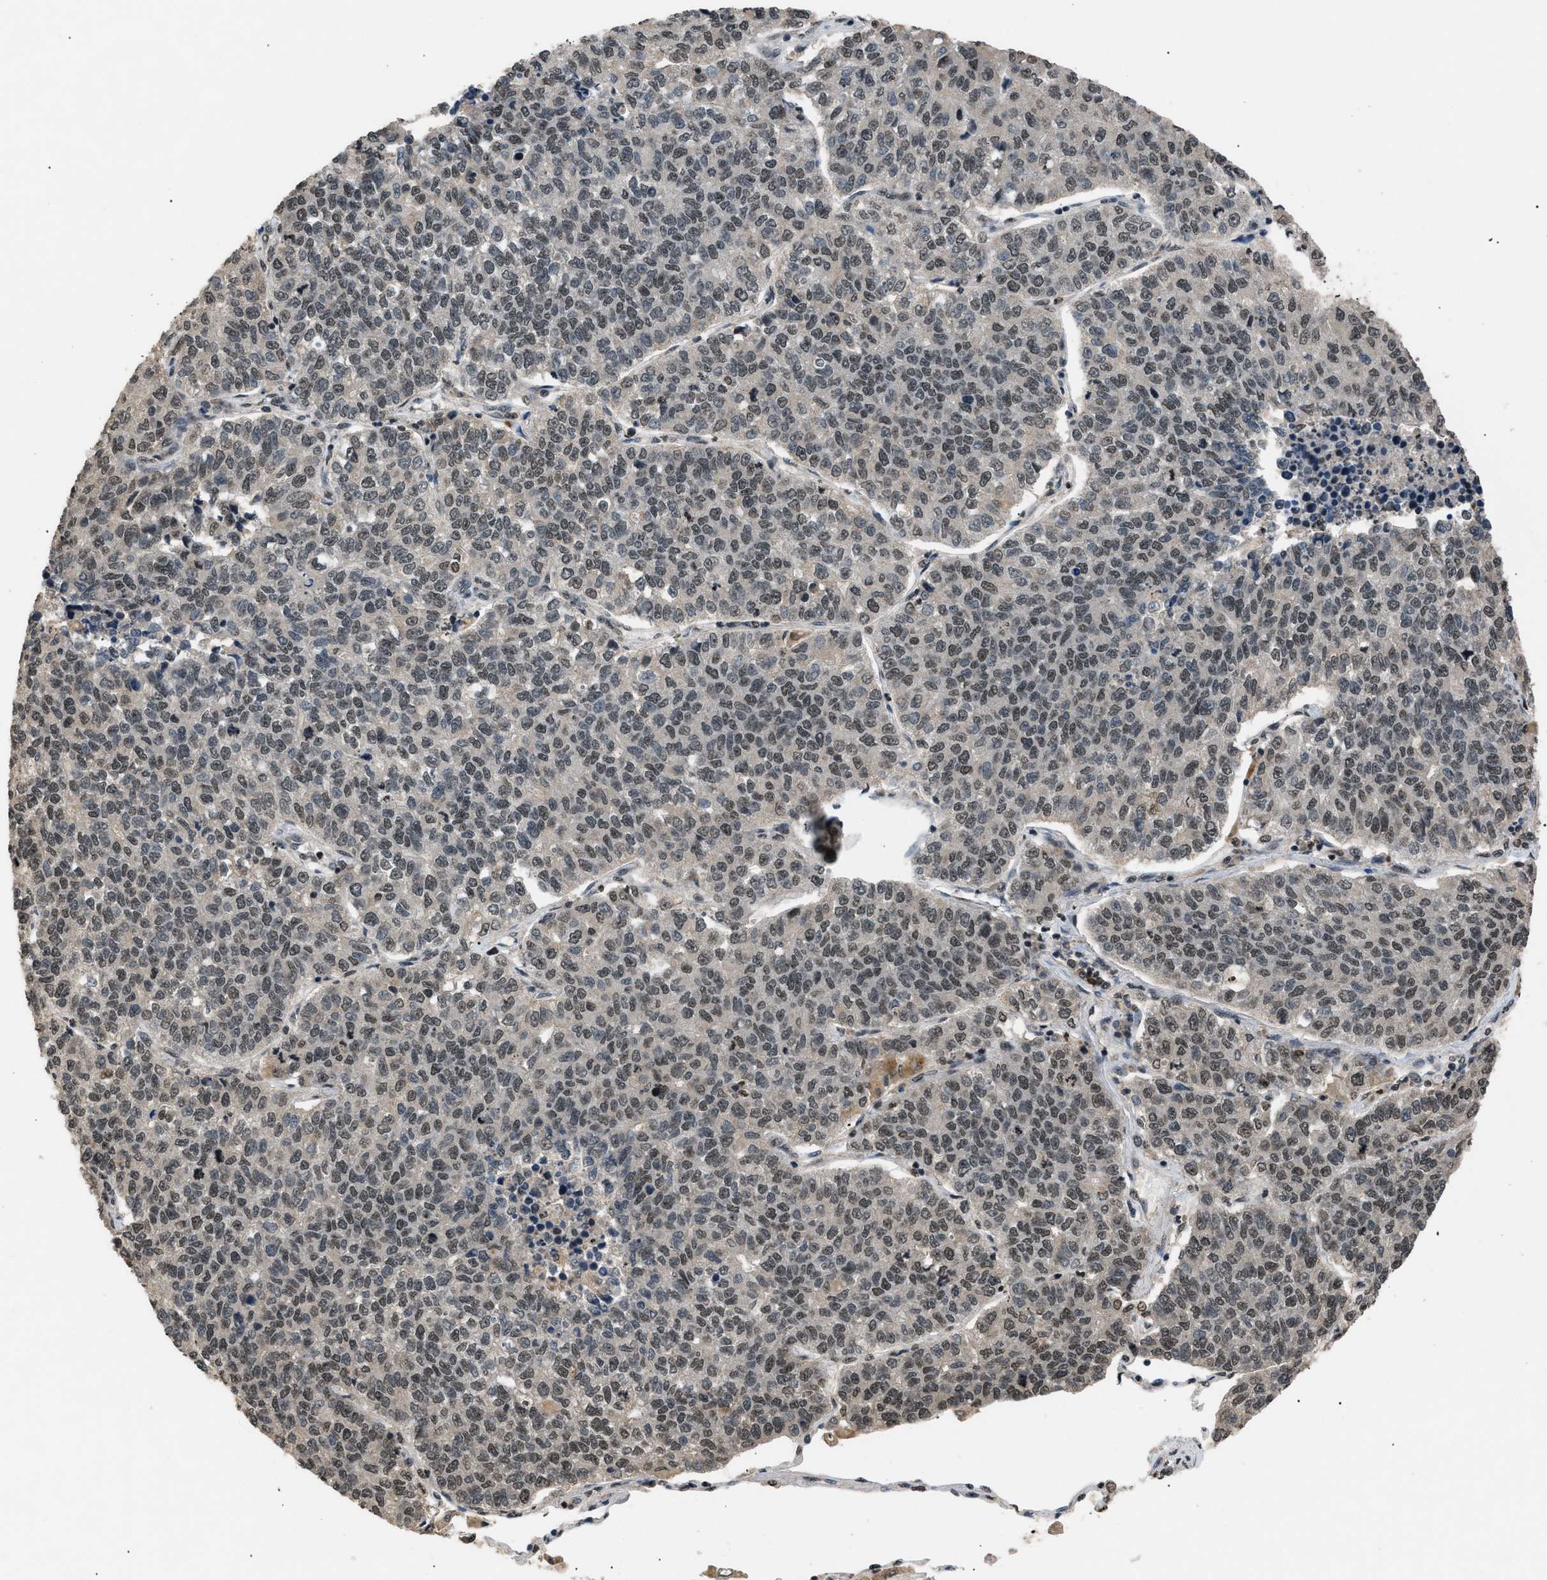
{"staining": {"intensity": "moderate", "quantity": ">75%", "location": "nuclear"}, "tissue": "lung cancer", "cell_type": "Tumor cells", "image_type": "cancer", "snomed": [{"axis": "morphology", "description": "Adenocarcinoma, NOS"}, {"axis": "topography", "description": "Lung"}], "caption": "Protein analysis of adenocarcinoma (lung) tissue shows moderate nuclear expression in about >75% of tumor cells.", "gene": "RBM5", "patient": {"sex": "male", "age": 49}}